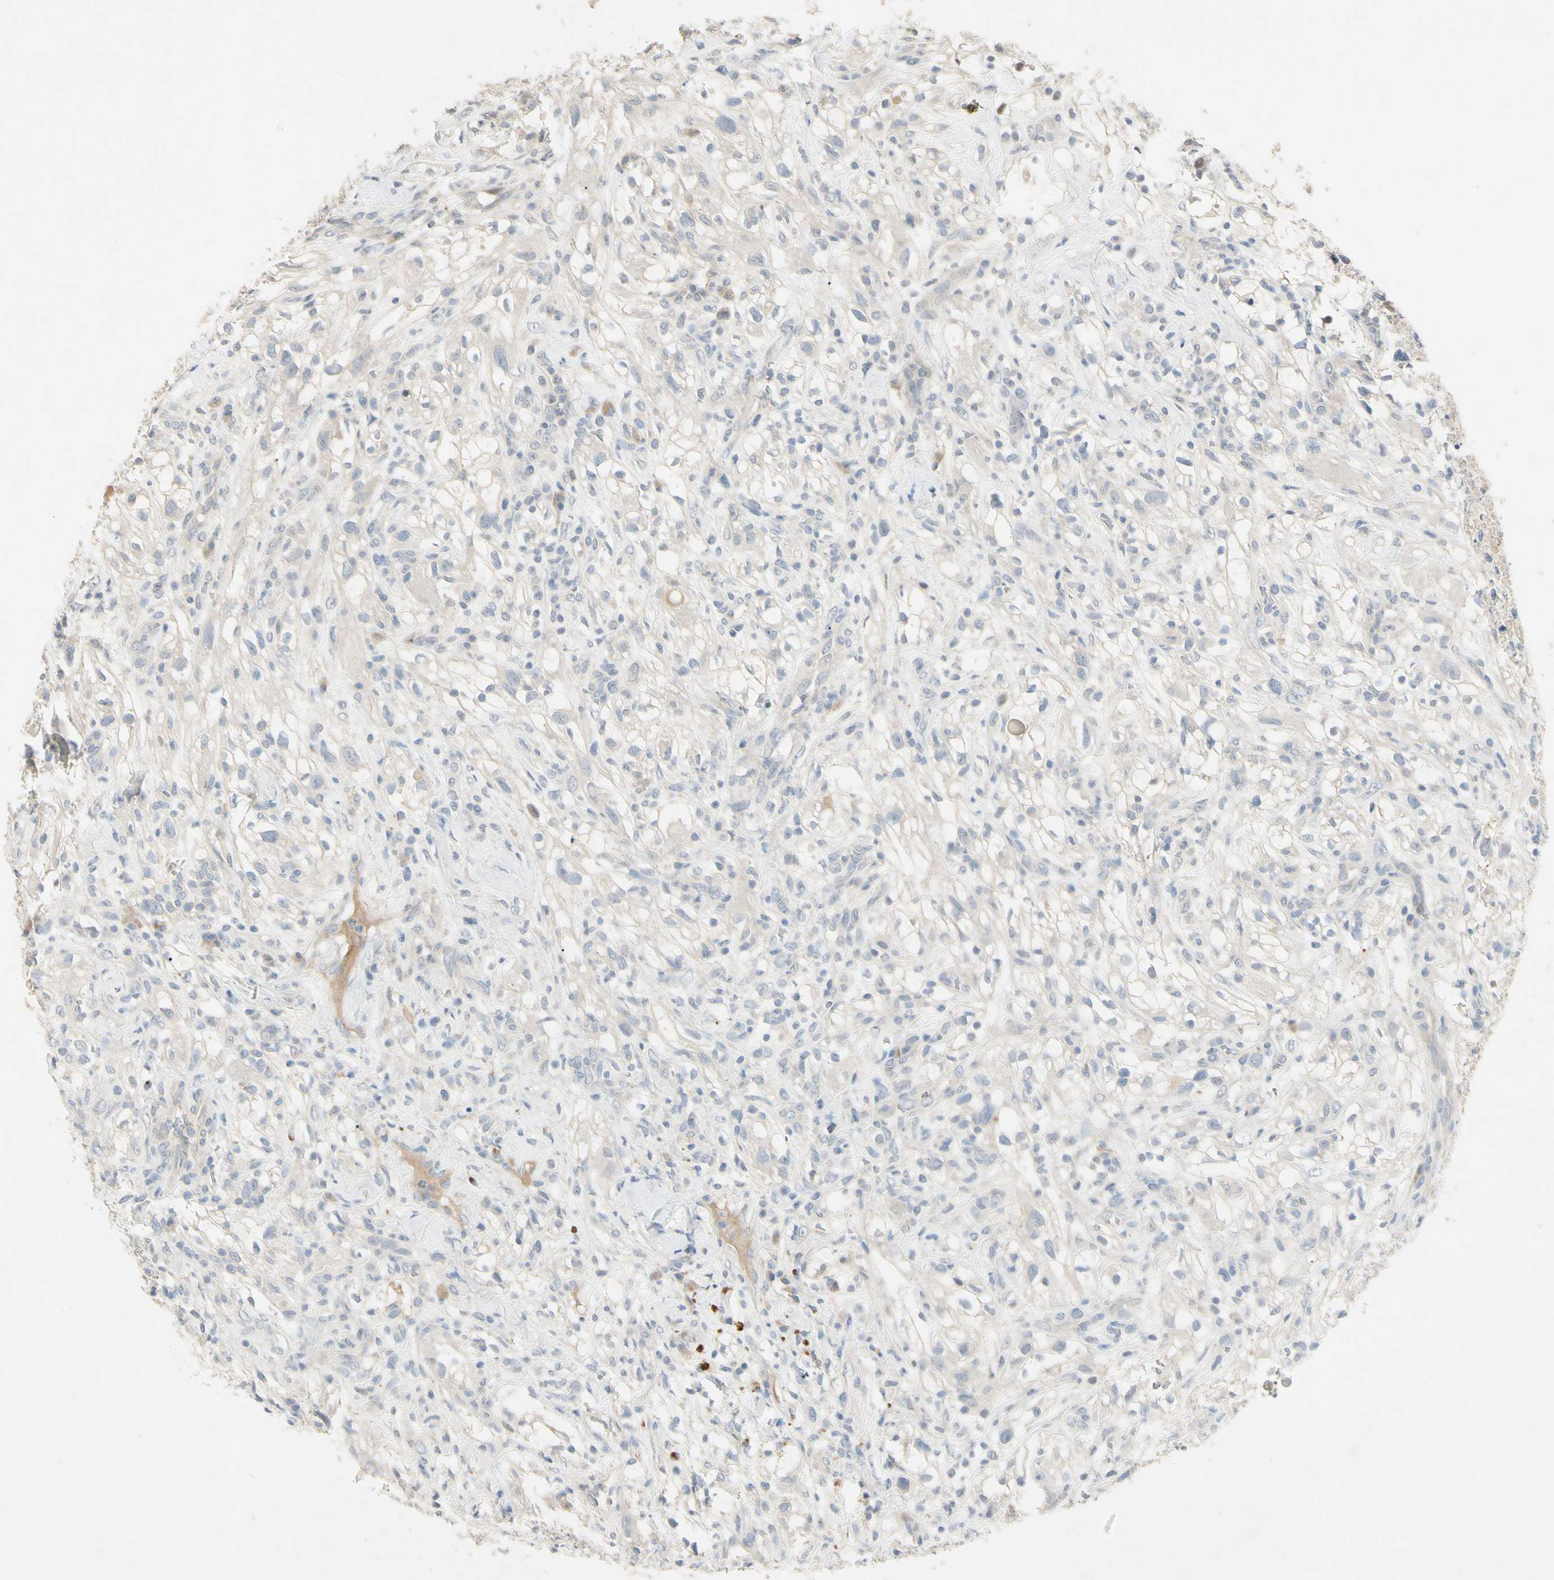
{"staining": {"intensity": "negative", "quantity": "none", "location": "none"}, "tissue": "renal cancer", "cell_type": "Tumor cells", "image_type": "cancer", "snomed": [{"axis": "morphology", "description": "Adenocarcinoma, NOS"}, {"axis": "topography", "description": "Kidney"}], "caption": "This is an immunohistochemistry histopathology image of renal cancer (adenocarcinoma). There is no expression in tumor cells.", "gene": "PRSS21", "patient": {"sex": "female", "age": 60}}